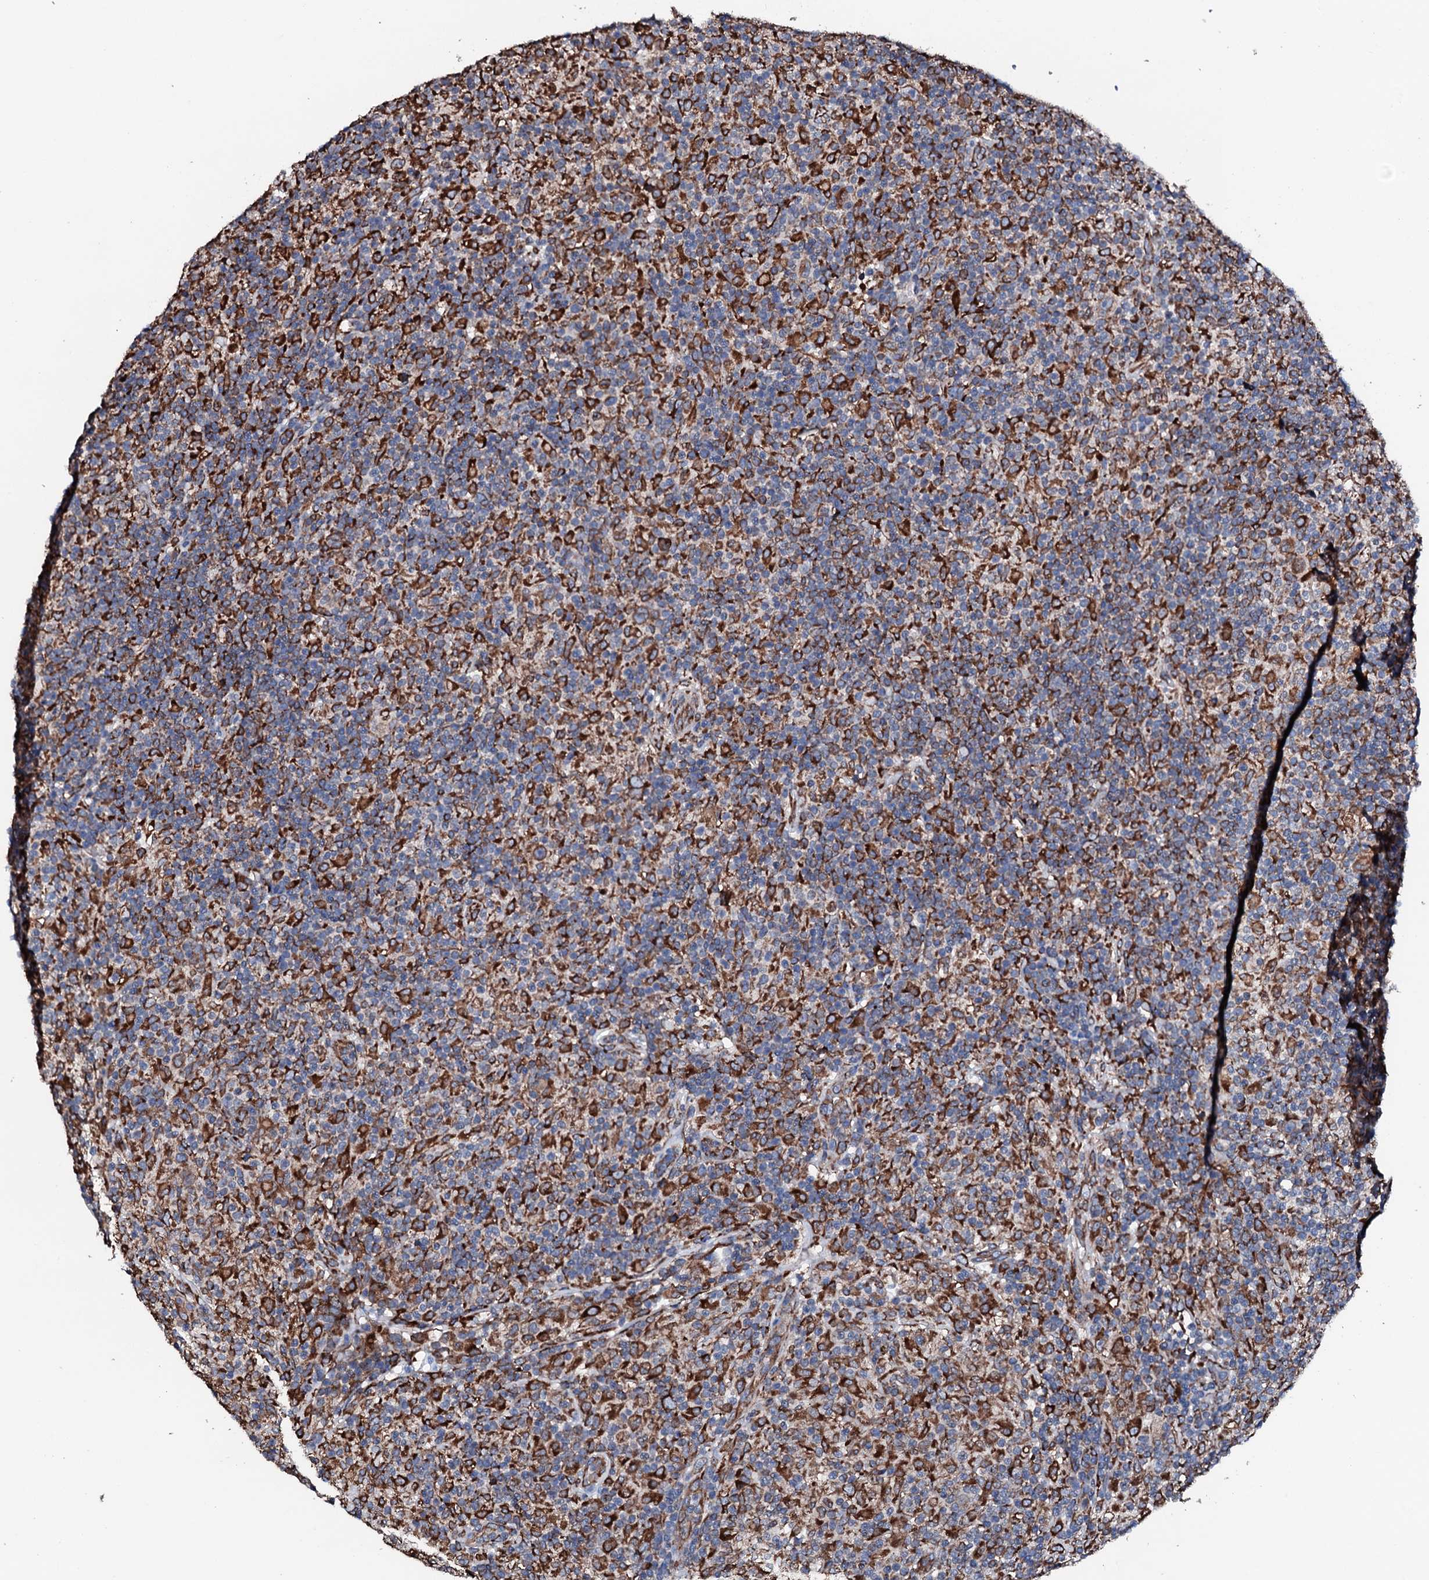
{"staining": {"intensity": "moderate", "quantity": ">75%", "location": "cytoplasmic/membranous"}, "tissue": "lymphoma", "cell_type": "Tumor cells", "image_type": "cancer", "snomed": [{"axis": "morphology", "description": "Hodgkin's disease, NOS"}, {"axis": "topography", "description": "Lymph node"}], "caption": "About >75% of tumor cells in human Hodgkin's disease reveal moderate cytoplasmic/membranous protein expression as visualized by brown immunohistochemical staining.", "gene": "AMDHD1", "patient": {"sex": "male", "age": 70}}